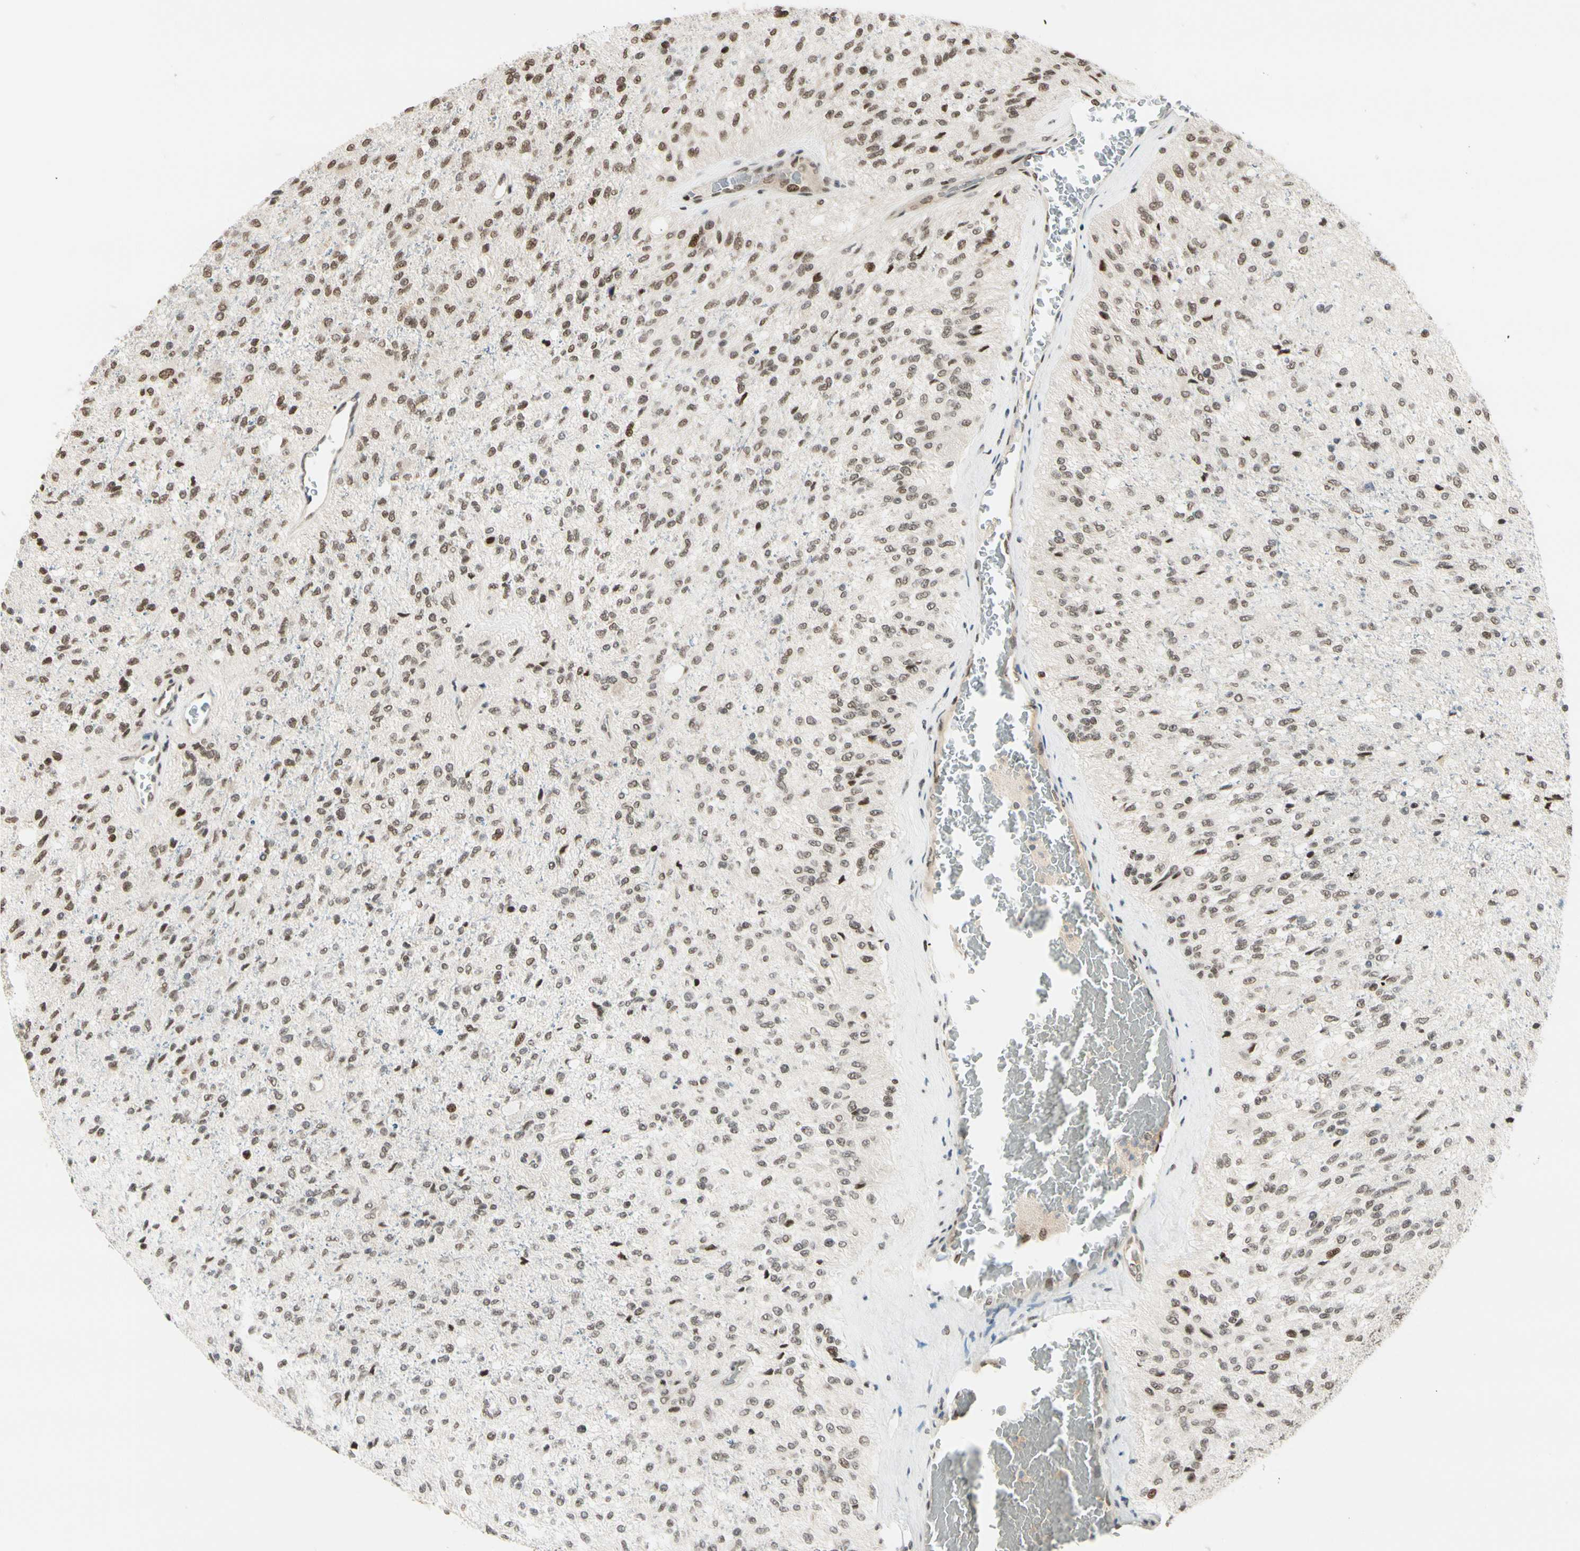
{"staining": {"intensity": "weak", "quantity": "25%-75%", "location": "nuclear"}, "tissue": "glioma", "cell_type": "Tumor cells", "image_type": "cancer", "snomed": [{"axis": "morphology", "description": "Normal tissue, NOS"}, {"axis": "morphology", "description": "Glioma, malignant, High grade"}, {"axis": "topography", "description": "Cerebral cortex"}], "caption": "Immunohistochemical staining of human glioma demonstrates low levels of weak nuclear protein positivity in approximately 25%-75% of tumor cells. The staining was performed using DAB, with brown indicating positive protein expression. Nuclei are stained blue with hematoxylin.", "gene": "SUFU", "patient": {"sex": "male", "age": 77}}